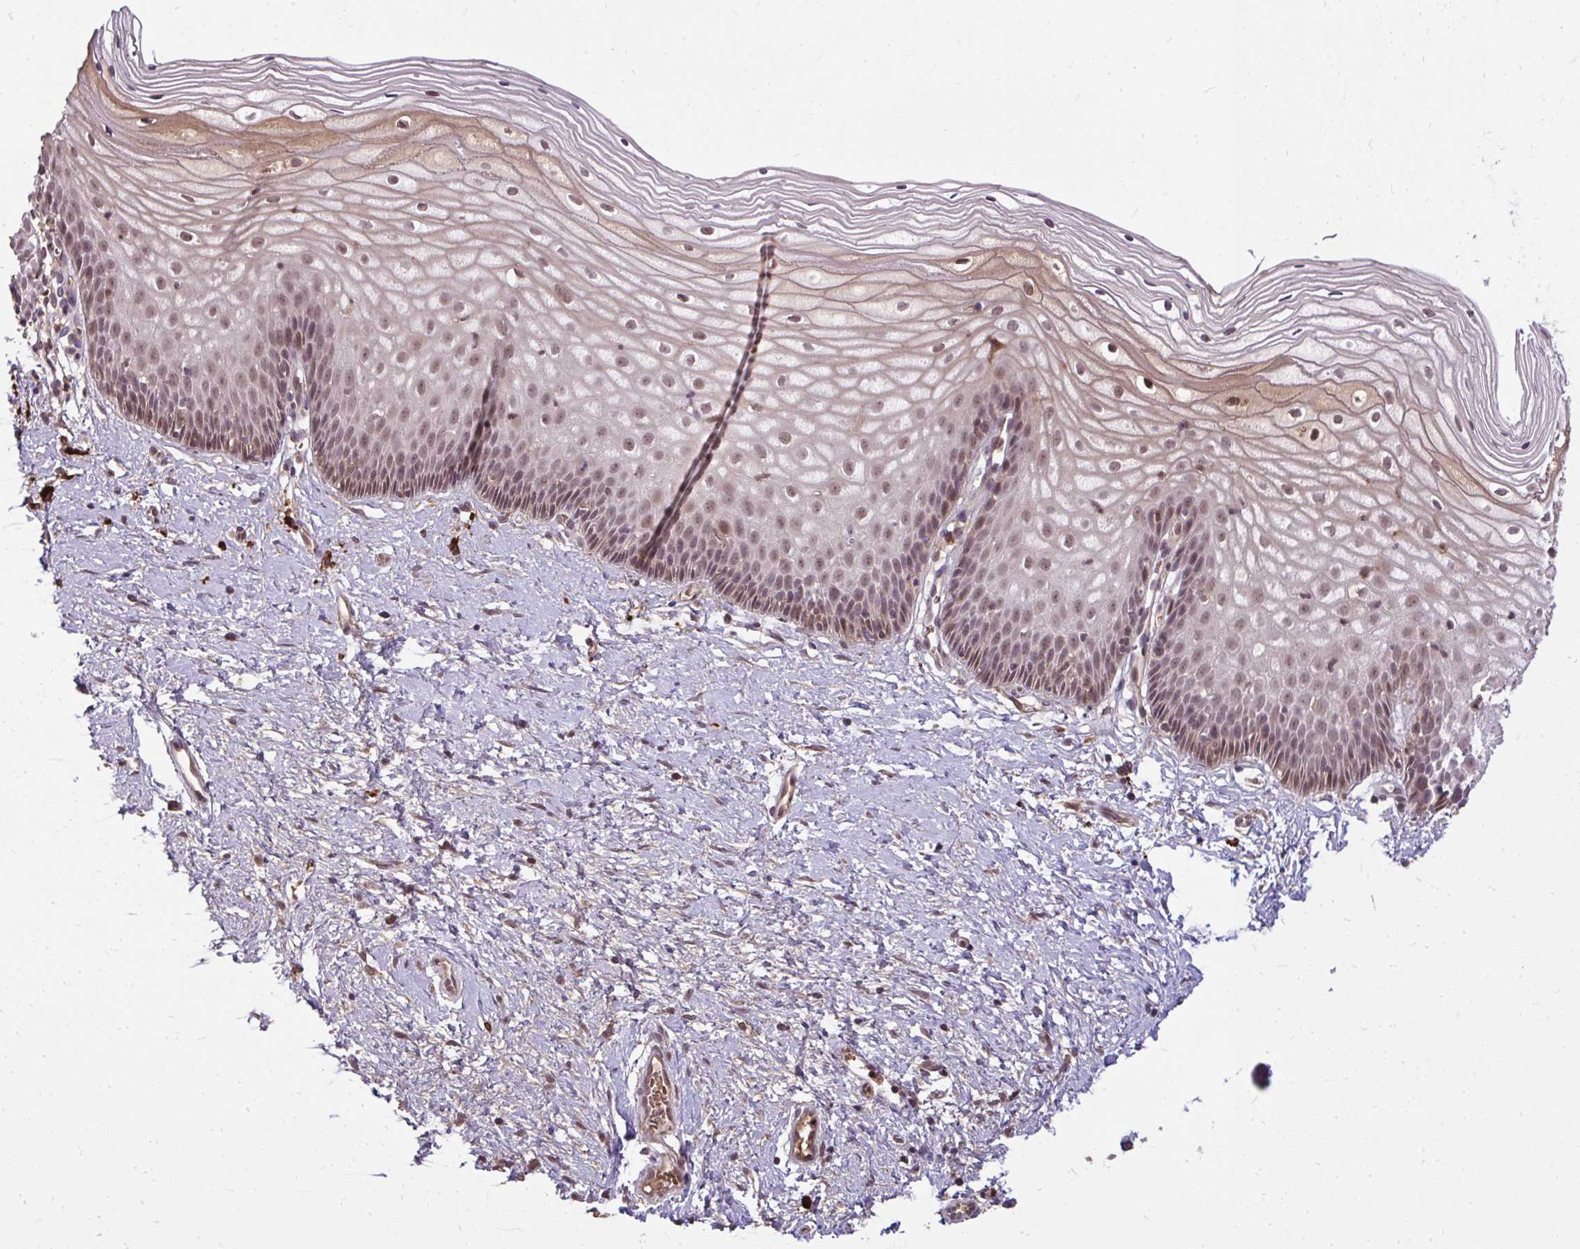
{"staining": {"intensity": "weak", "quantity": ">75%", "location": "nuclear"}, "tissue": "cervix", "cell_type": "Glandular cells", "image_type": "normal", "snomed": [{"axis": "morphology", "description": "Normal tissue, NOS"}, {"axis": "topography", "description": "Cervix"}], "caption": "This histopathology image demonstrates immunohistochemistry (IHC) staining of benign human cervix, with low weak nuclear staining in about >75% of glandular cells.", "gene": "ZSCAN9", "patient": {"sex": "female", "age": 36}}